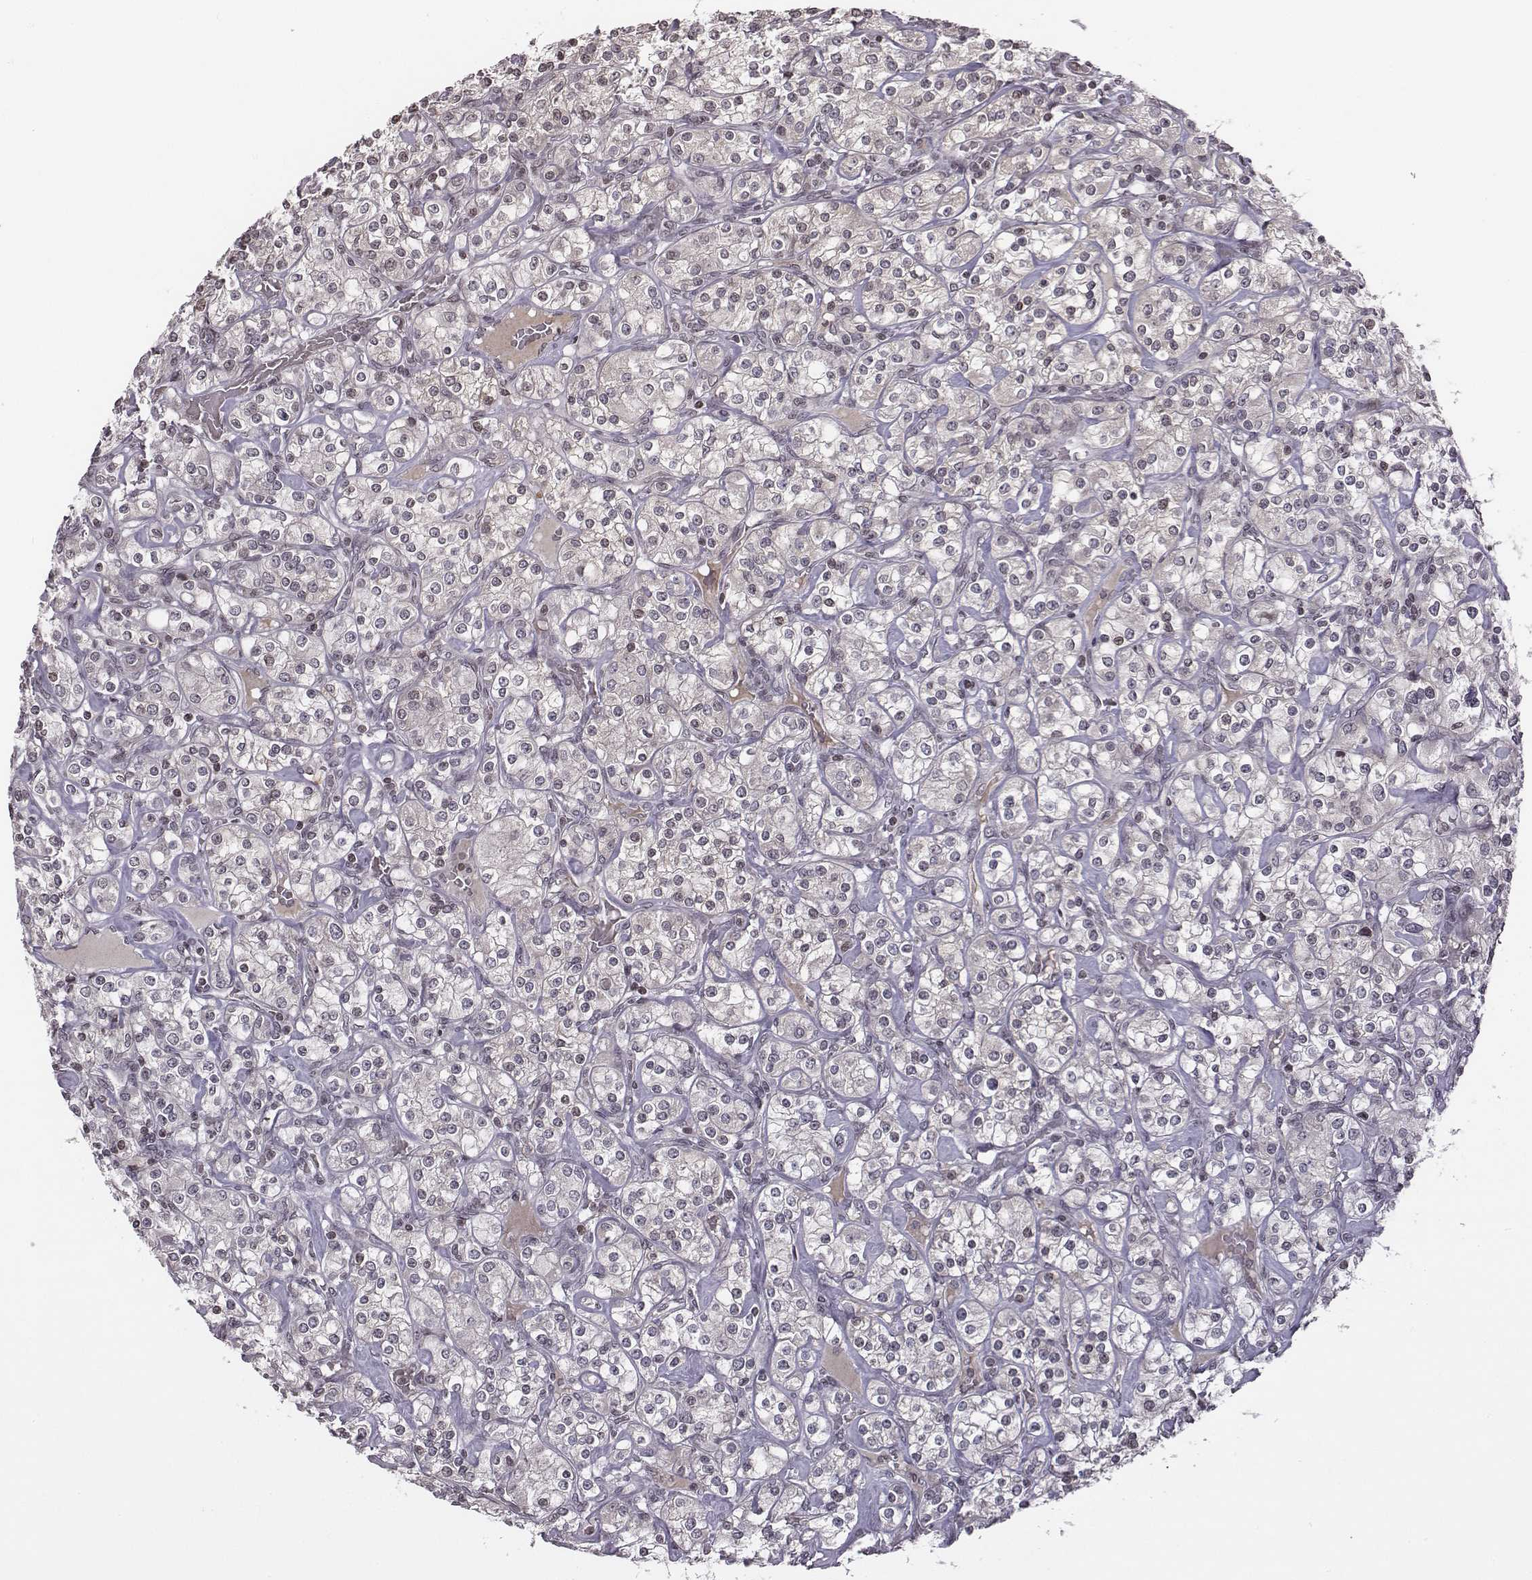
{"staining": {"intensity": "negative", "quantity": "none", "location": "none"}, "tissue": "renal cancer", "cell_type": "Tumor cells", "image_type": "cancer", "snomed": [{"axis": "morphology", "description": "Adenocarcinoma, NOS"}, {"axis": "topography", "description": "Kidney"}], "caption": "Tumor cells show no significant positivity in renal cancer (adenocarcinoma).", "gene": "GRM4", "patient": {"sex": "male", "age": 77}}